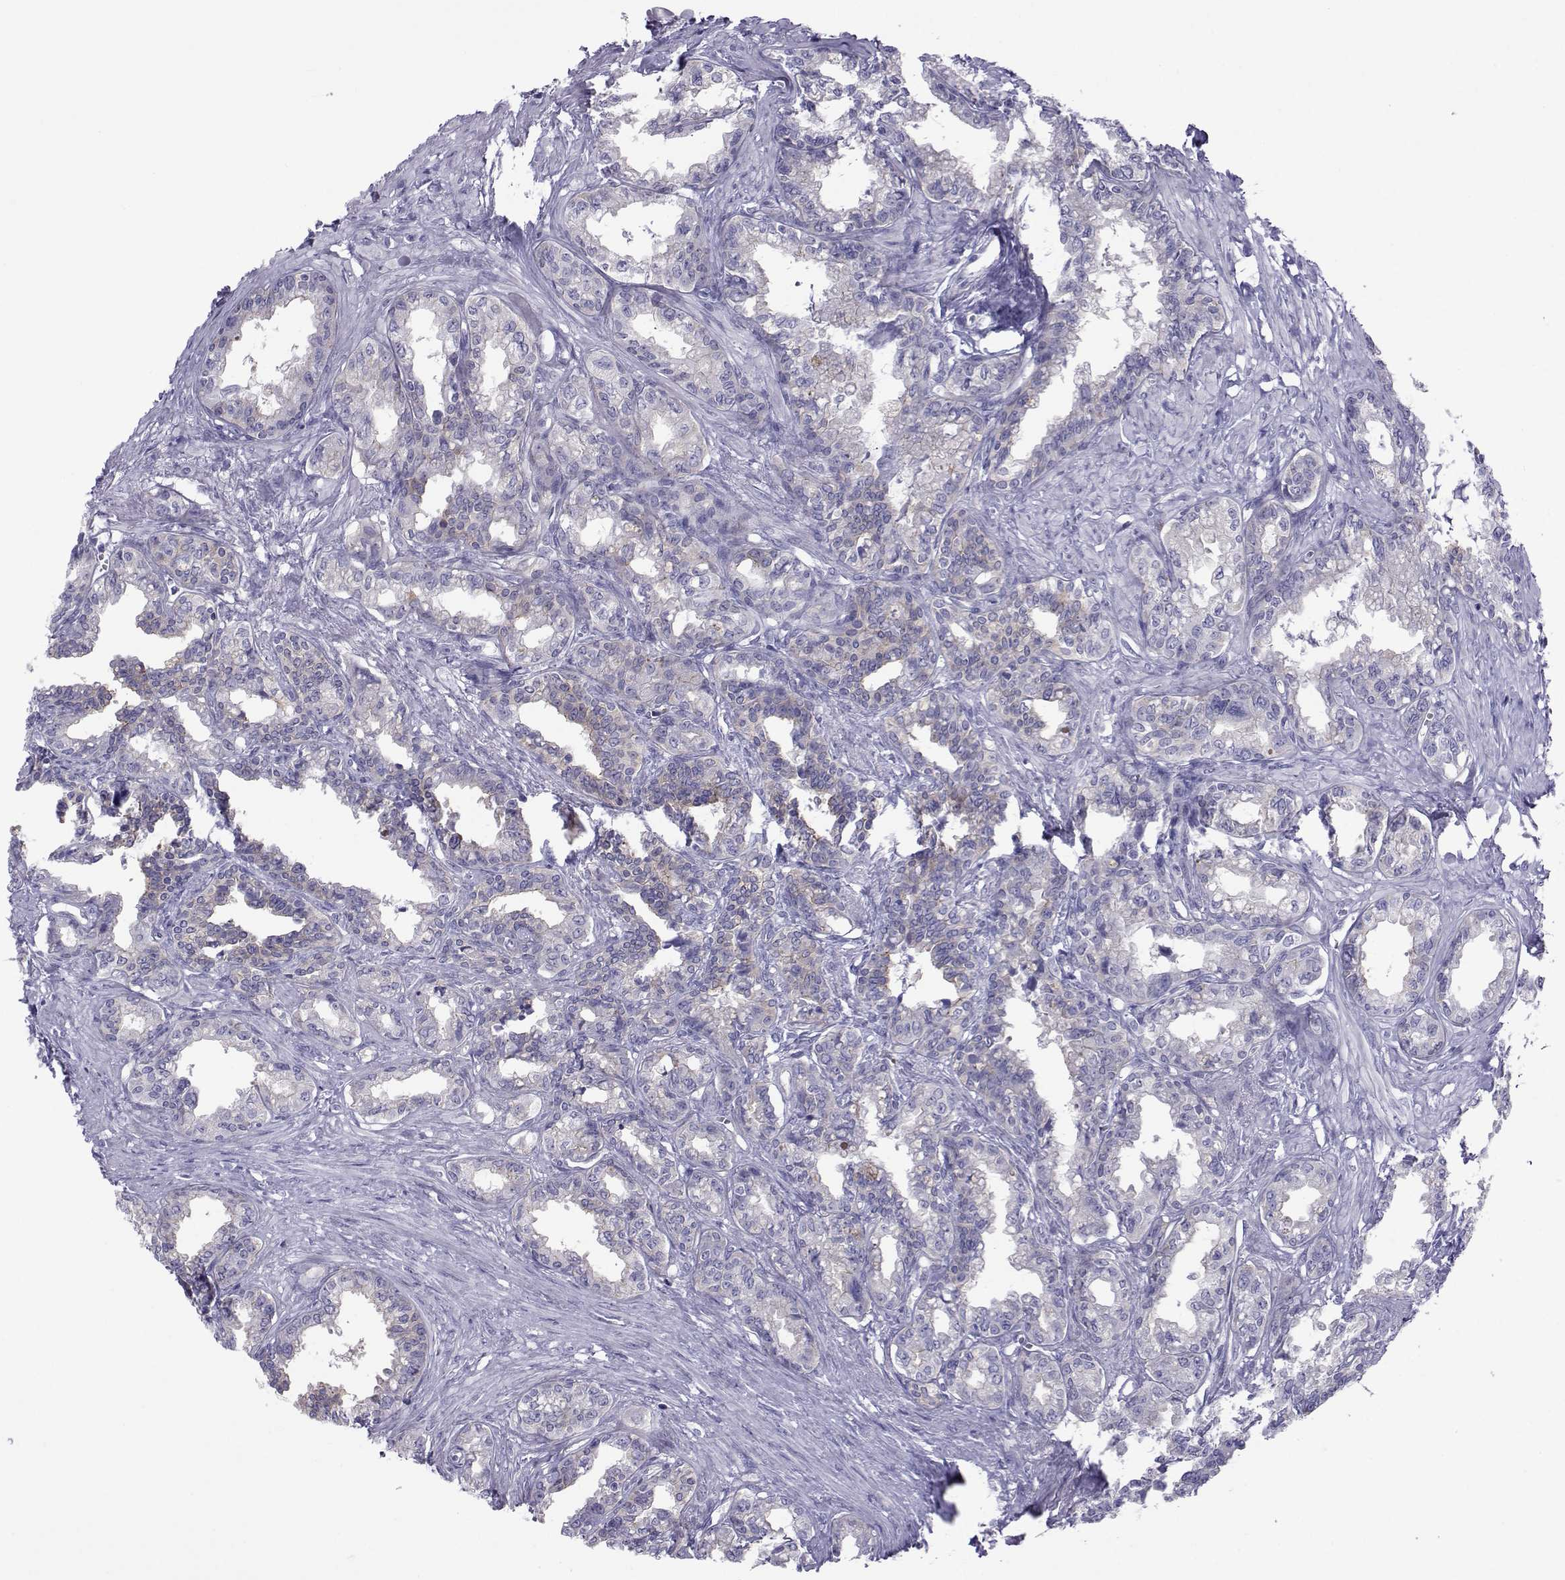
{"staining": {"intensity": "negative", "quantity": "none", "location": "none"}, "tissue": "seminal vesicle", "cell_type": "Glandular cells", "image_type": "normal", "snomed": [{"axis": "morphology", "description": "Normal tissue, NOS"}, {"axis": "morphology", "description": "Urothelial carcinoma, NOS"}, {"axis": "topography", "description": "Urinary bladder"}, {"axis": "topography", "description": "Seminal veicle"}], "caption": "Immunohistochemistry of unremarkable human seminal vesicle reveals no positivity in glandular cells.", "gene": "COL22A1", "patient": {"sex": "male", "age": 76}}